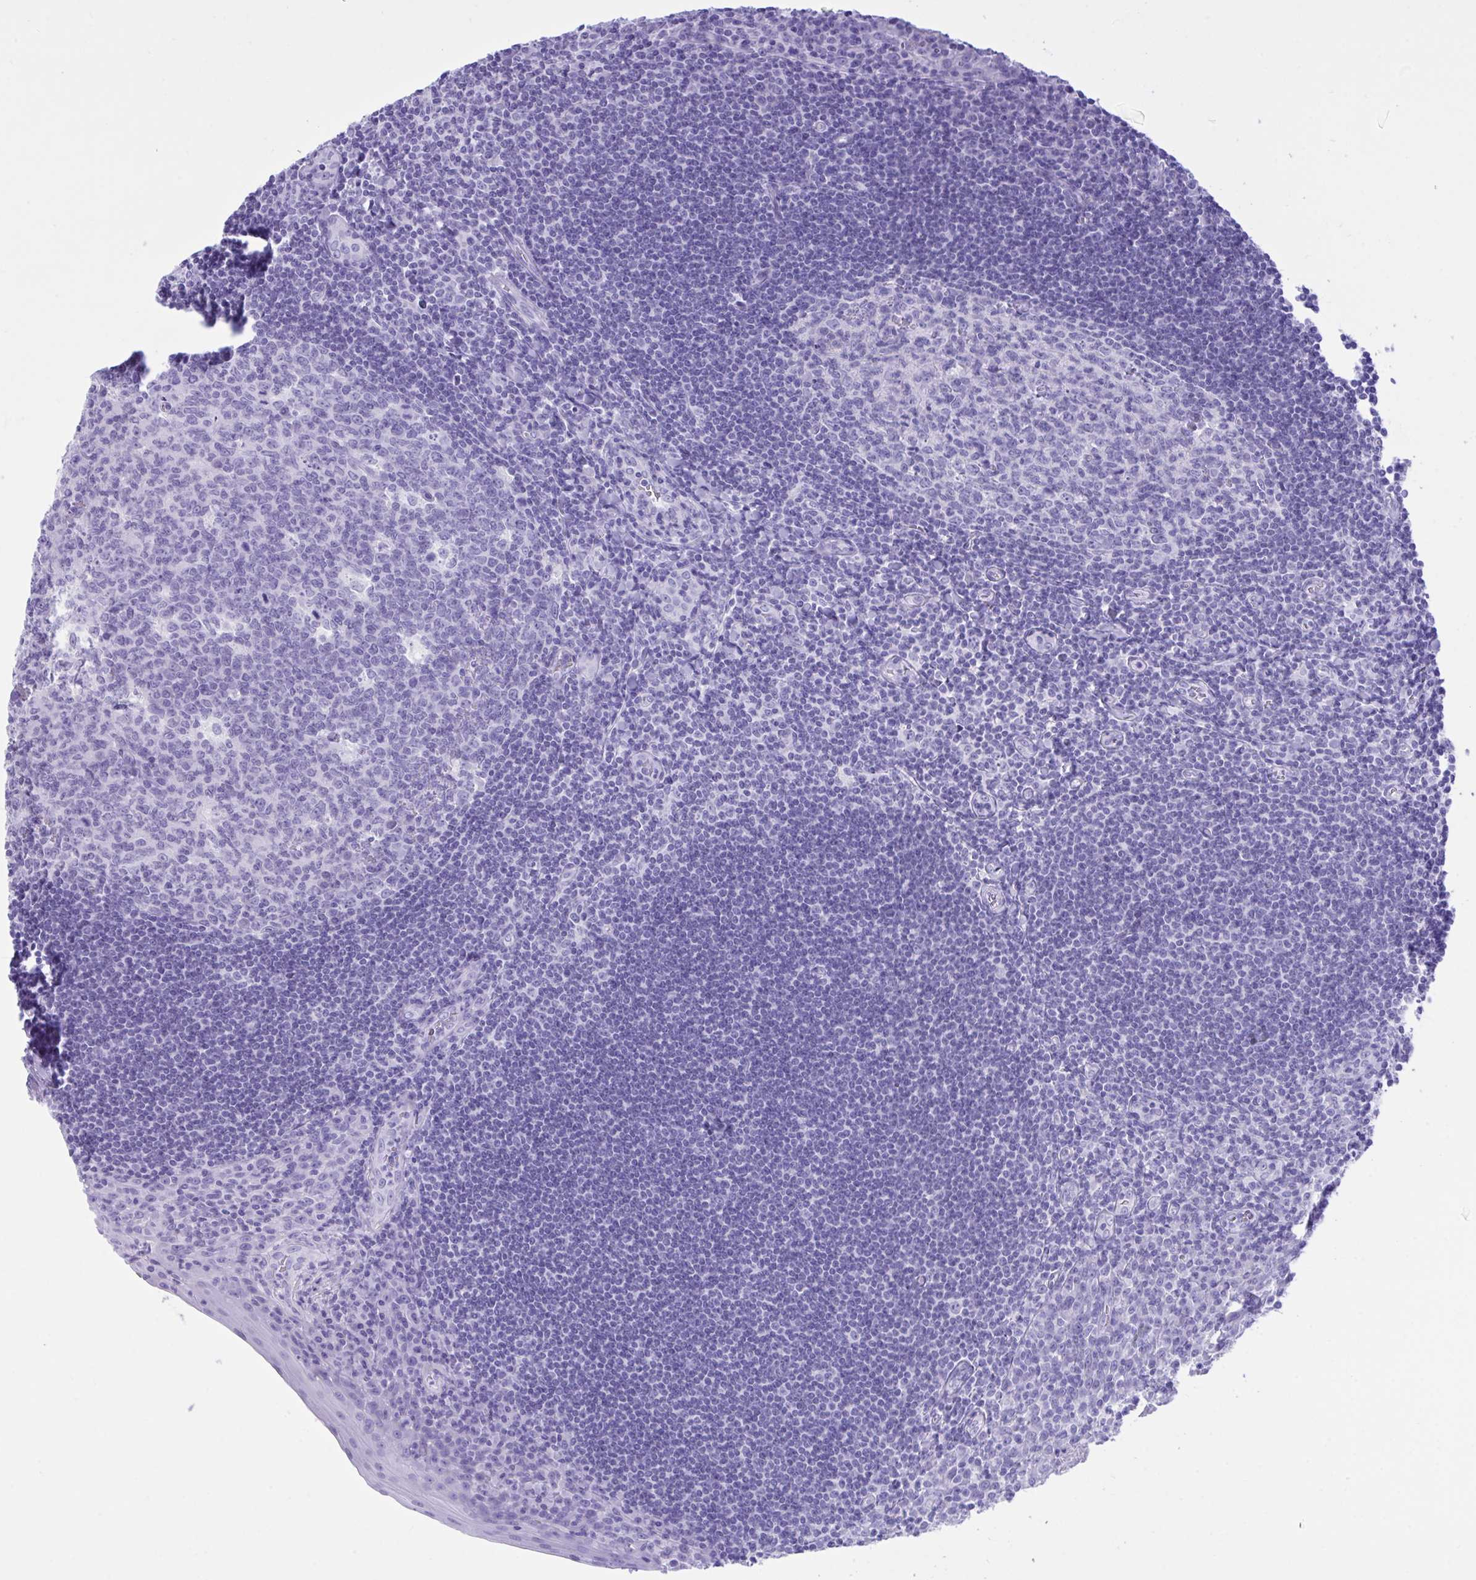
{"staining": {"intensity": "negative", "quantity": "none", "location": "none"}, "tissue": "tonsil", "cell_type": "Germinal center cells", "image_type": "normal", "snomed": [{"axis": "morphology", "description": "Normal tissue, NOS"}, {"axis": "topography", "description": "Tonsil"}], "caption": "Protein analysis of unremarkable tonsil reveals no significant expression in germinal center cells. (Immunohistochemistry, brightfield microscopy, high magnification).", "gene": "BEX5", "patient": {"sex": "male", "age": 27}}